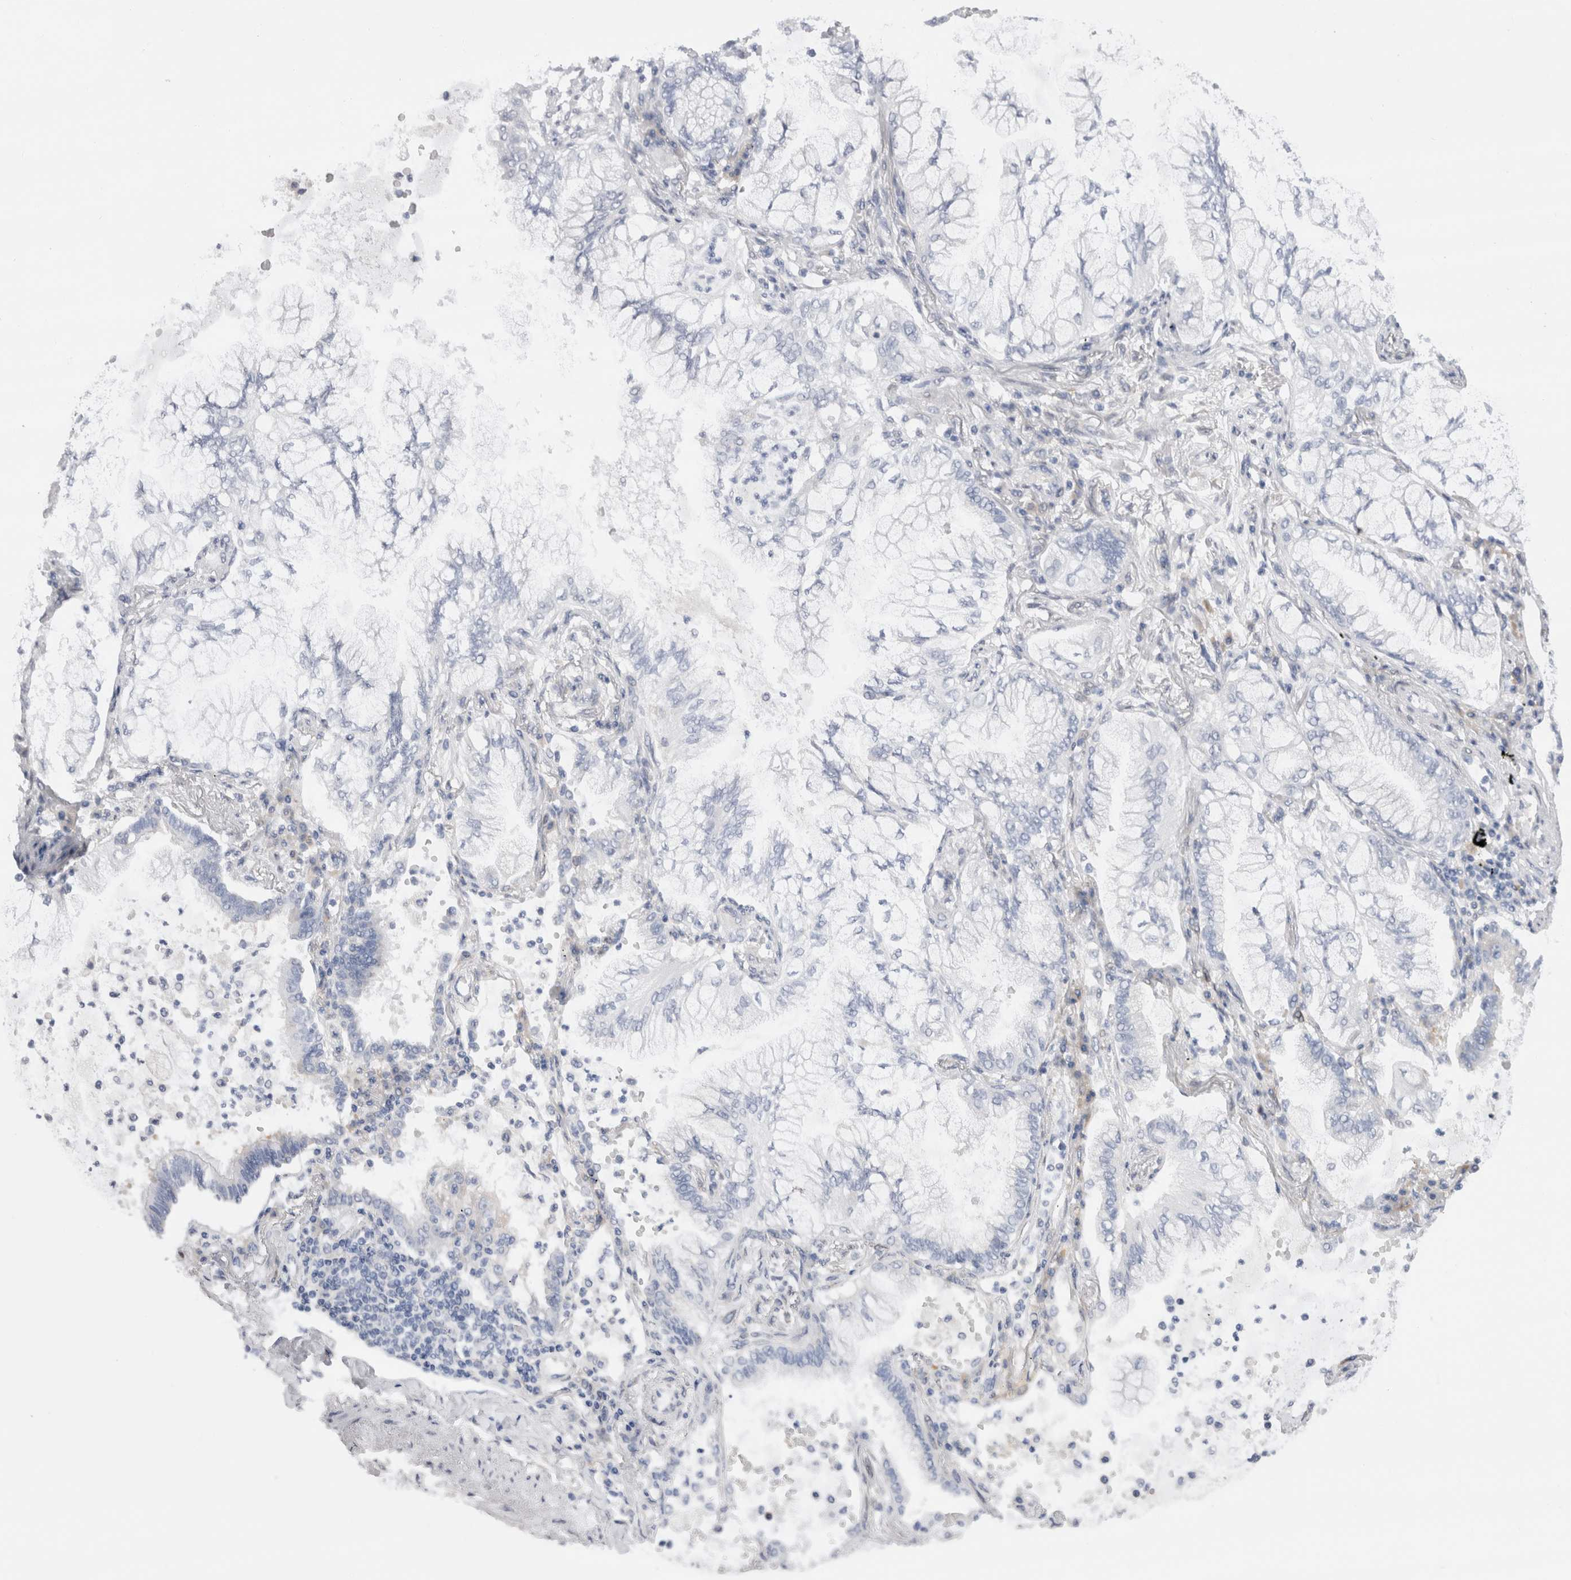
{"staining": {"intensity": "negative", "quantity": "none", "location": "none"}, "tissue": "lung cancer", "cell_type": "Tumor cells", "image_type": "cancer", "snomed": [{"axis": "morphology", "description": "Adenocarcinoma, NOS"}, {"axis": "topography", "description": "Lung"}], "caption": "The immunohistochemistry micrograph has no significant staining in tumor cells of lung cancer tissue.", "gene": "VCPIP1", "patient": {"sex": "female", "age": 70}}